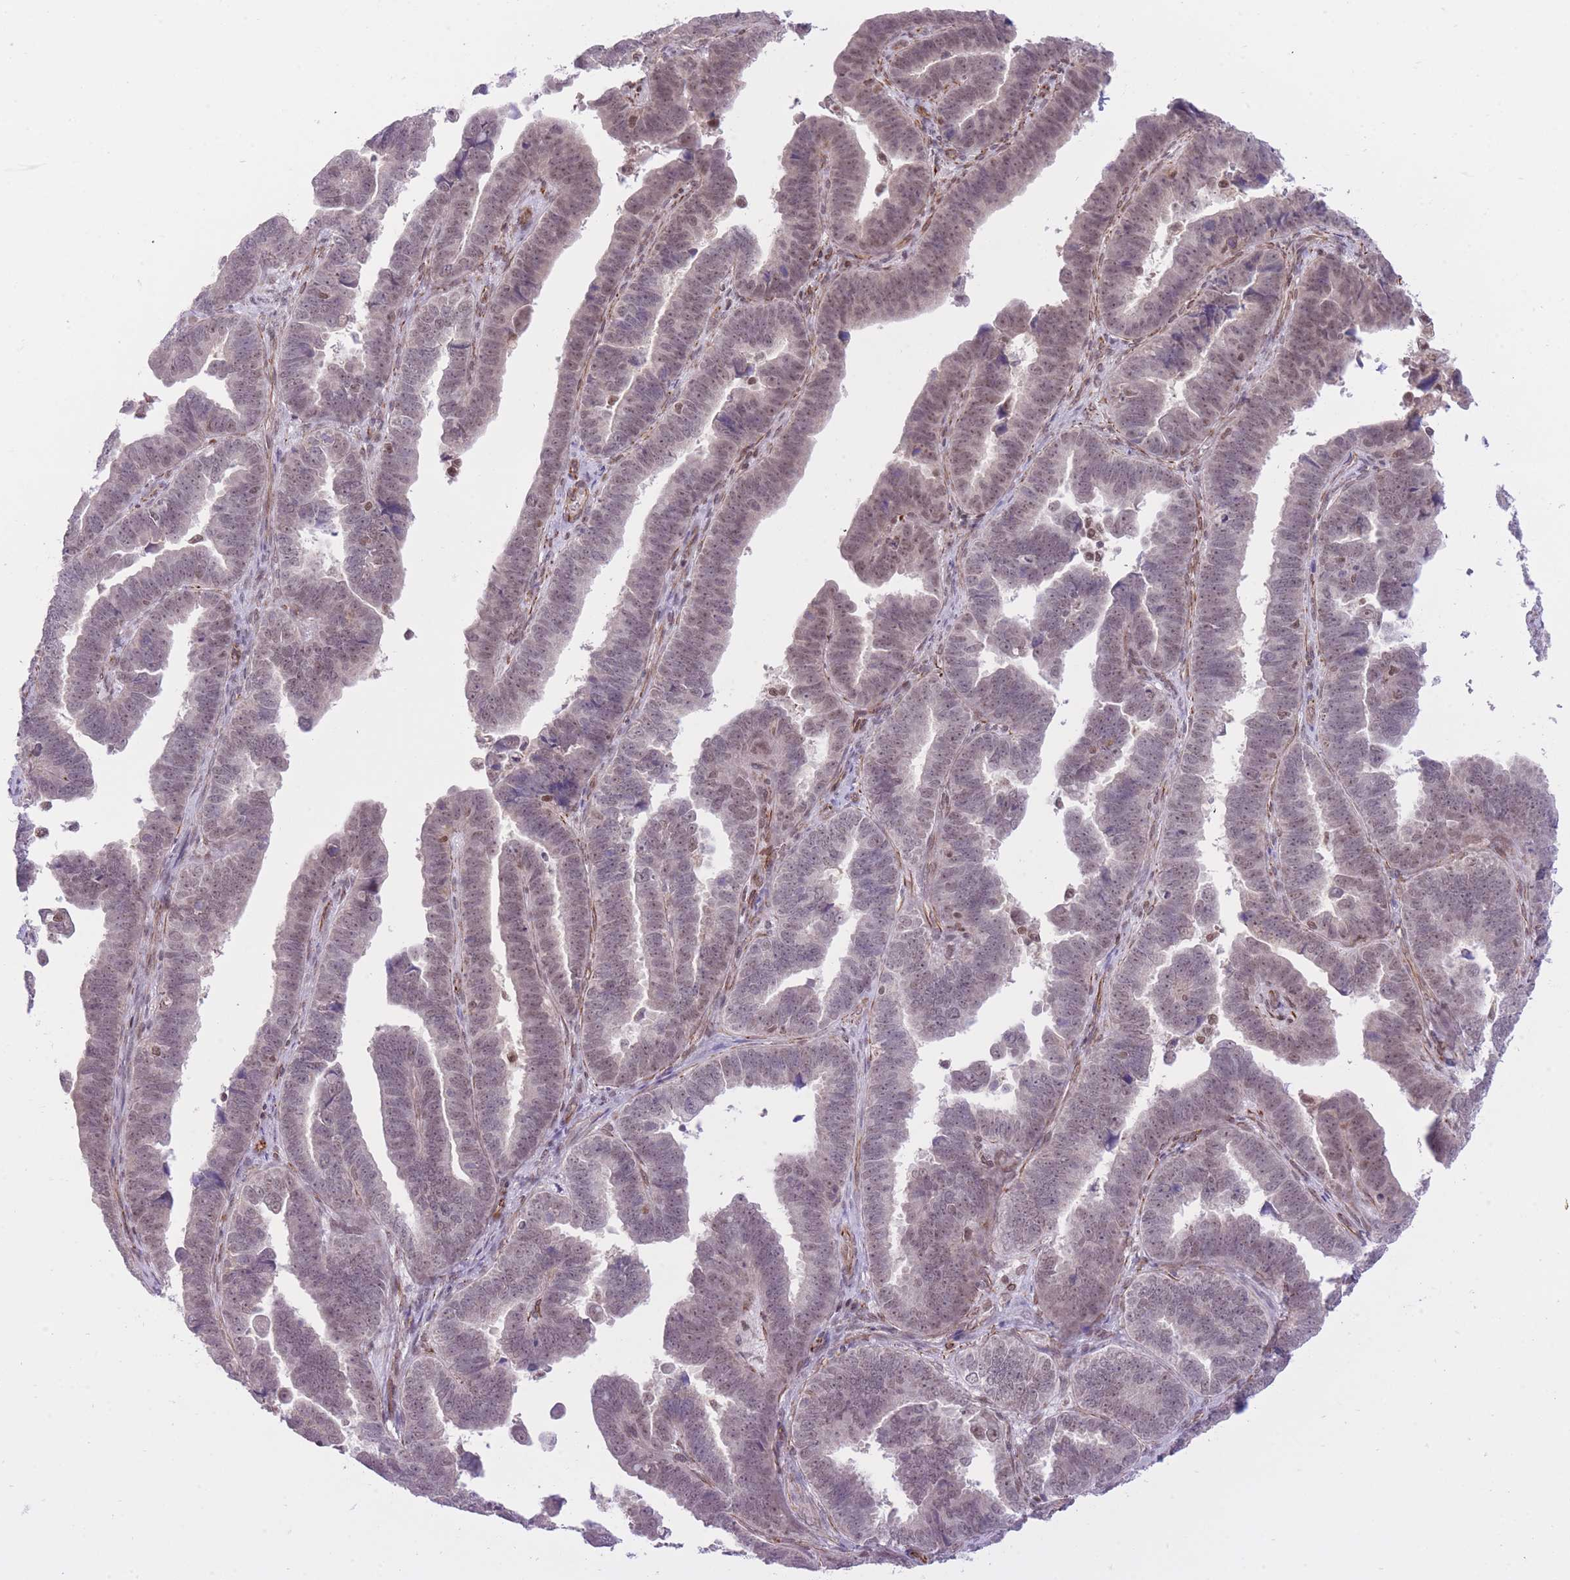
{"staining": {"intensity": "weak", "quantity": "25%-75%", "location": "nuclear"}, "tissue": "endometrial cancer", "cell_type": "Tumor cells", "image_type": "cancer", "snomed": [{"axis": "morphology", "description": "Adenocarcinoma, NOS"}, {"axis": "topography", "description": "Endometrium"}], "caption": "Human endometrial adenocarcinoma stained for a protein (brown) reveals weak nuclear positive positivity in approximately 25%-75% of tumor cells.", "gene": "ELL", "patient": {"sex": "female", "age": 75}}